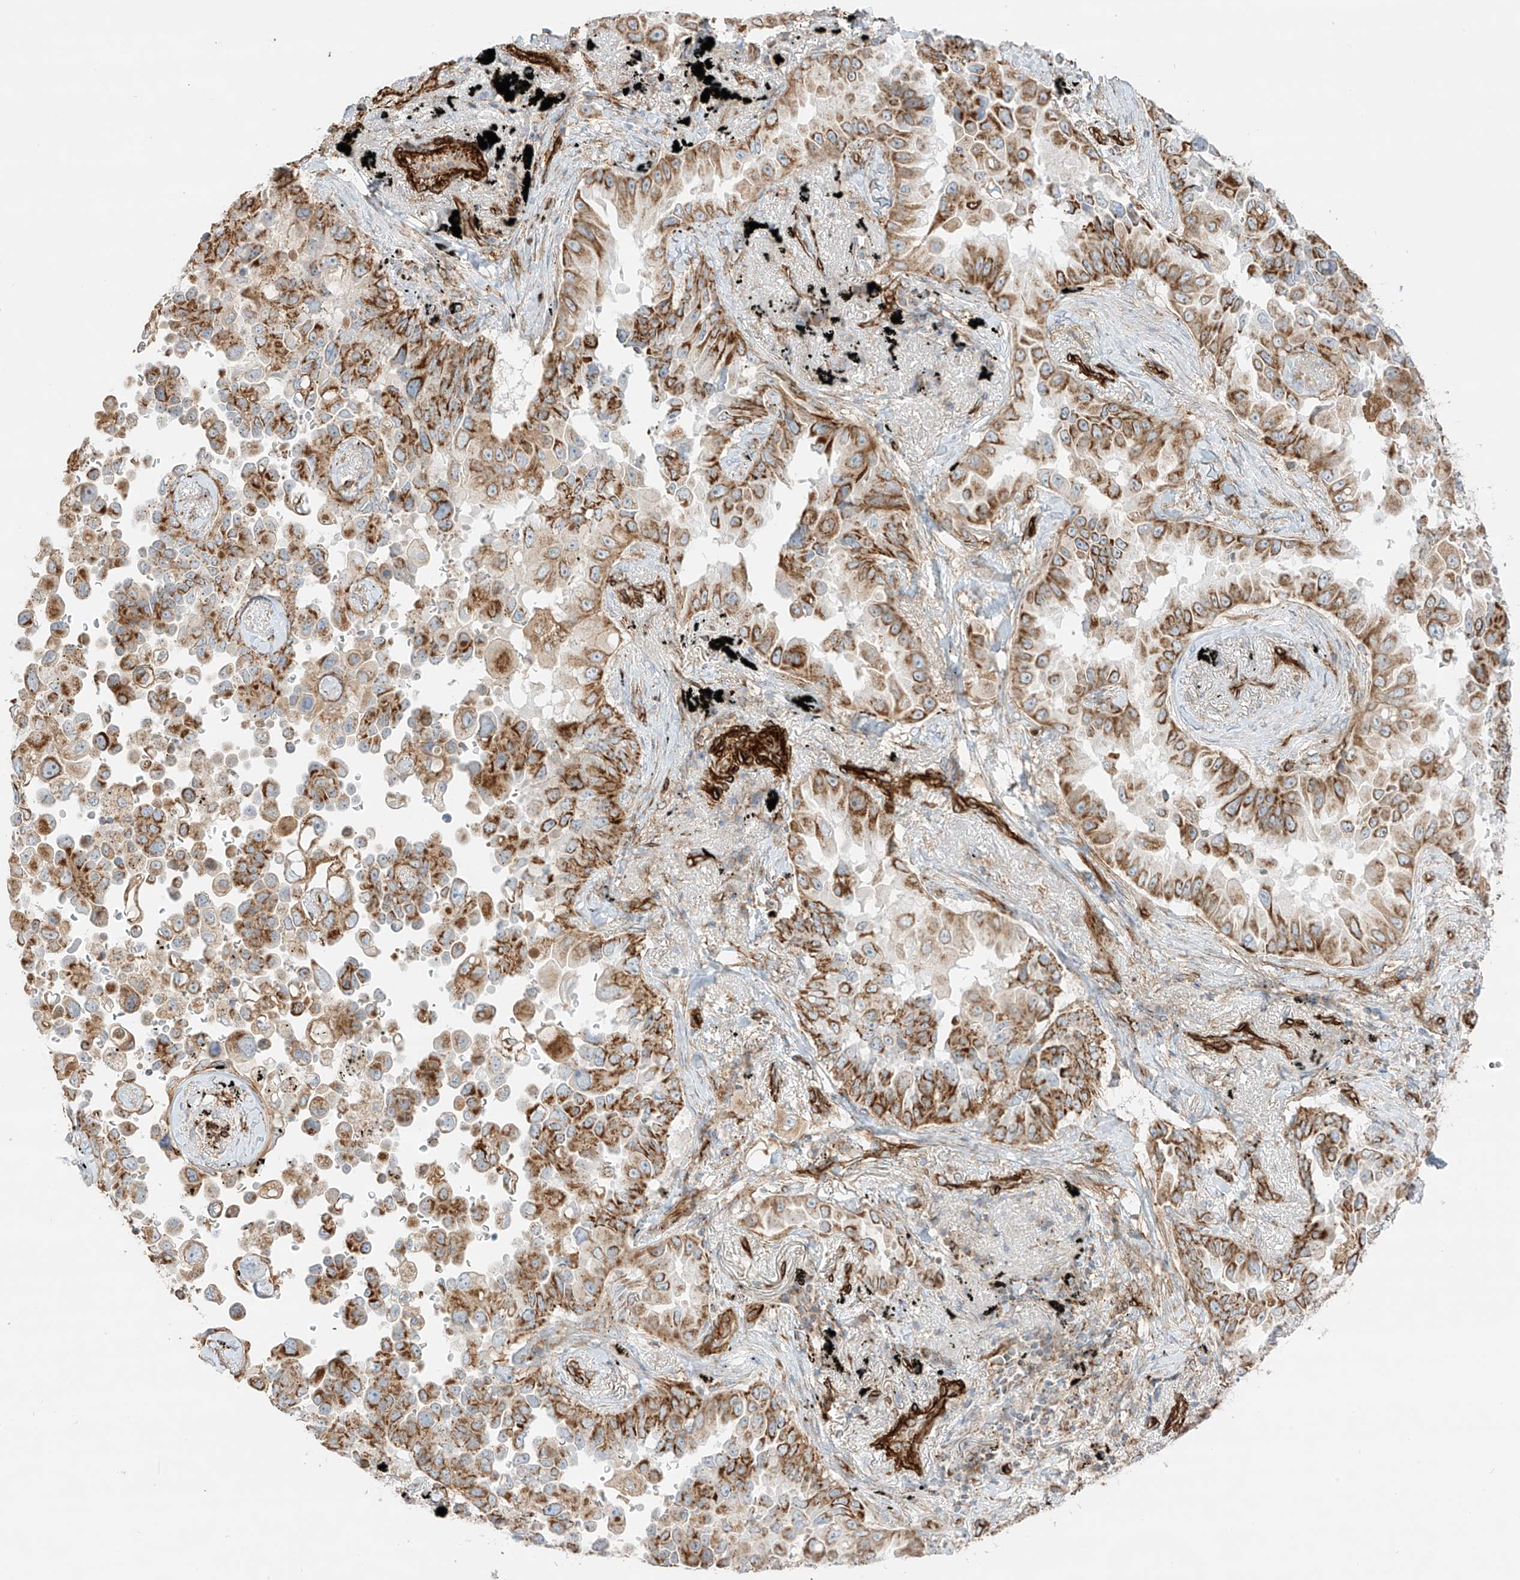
{"staining": {"intensity": "moderate", "quantity": ">75%", "location": "cytoplasmic/membranous"}, "tissue": "lung cancer", "cell_type": "Tumor cells", "image_type": "cancer", "snomed": [{"axis": "morphology", "description": "Adenocarcinoma, NOS"}, {"axis": "topography", "description": "Lung"}], "caption": "This is an image of immunohistochemistry staining of lung cancer (adenocarcinoma), which shows moderate expression in the cytoplasmic/membranous of tumor cells.", "gene": "ABCB7", "patient": {"sex": "female", "age": 67}}